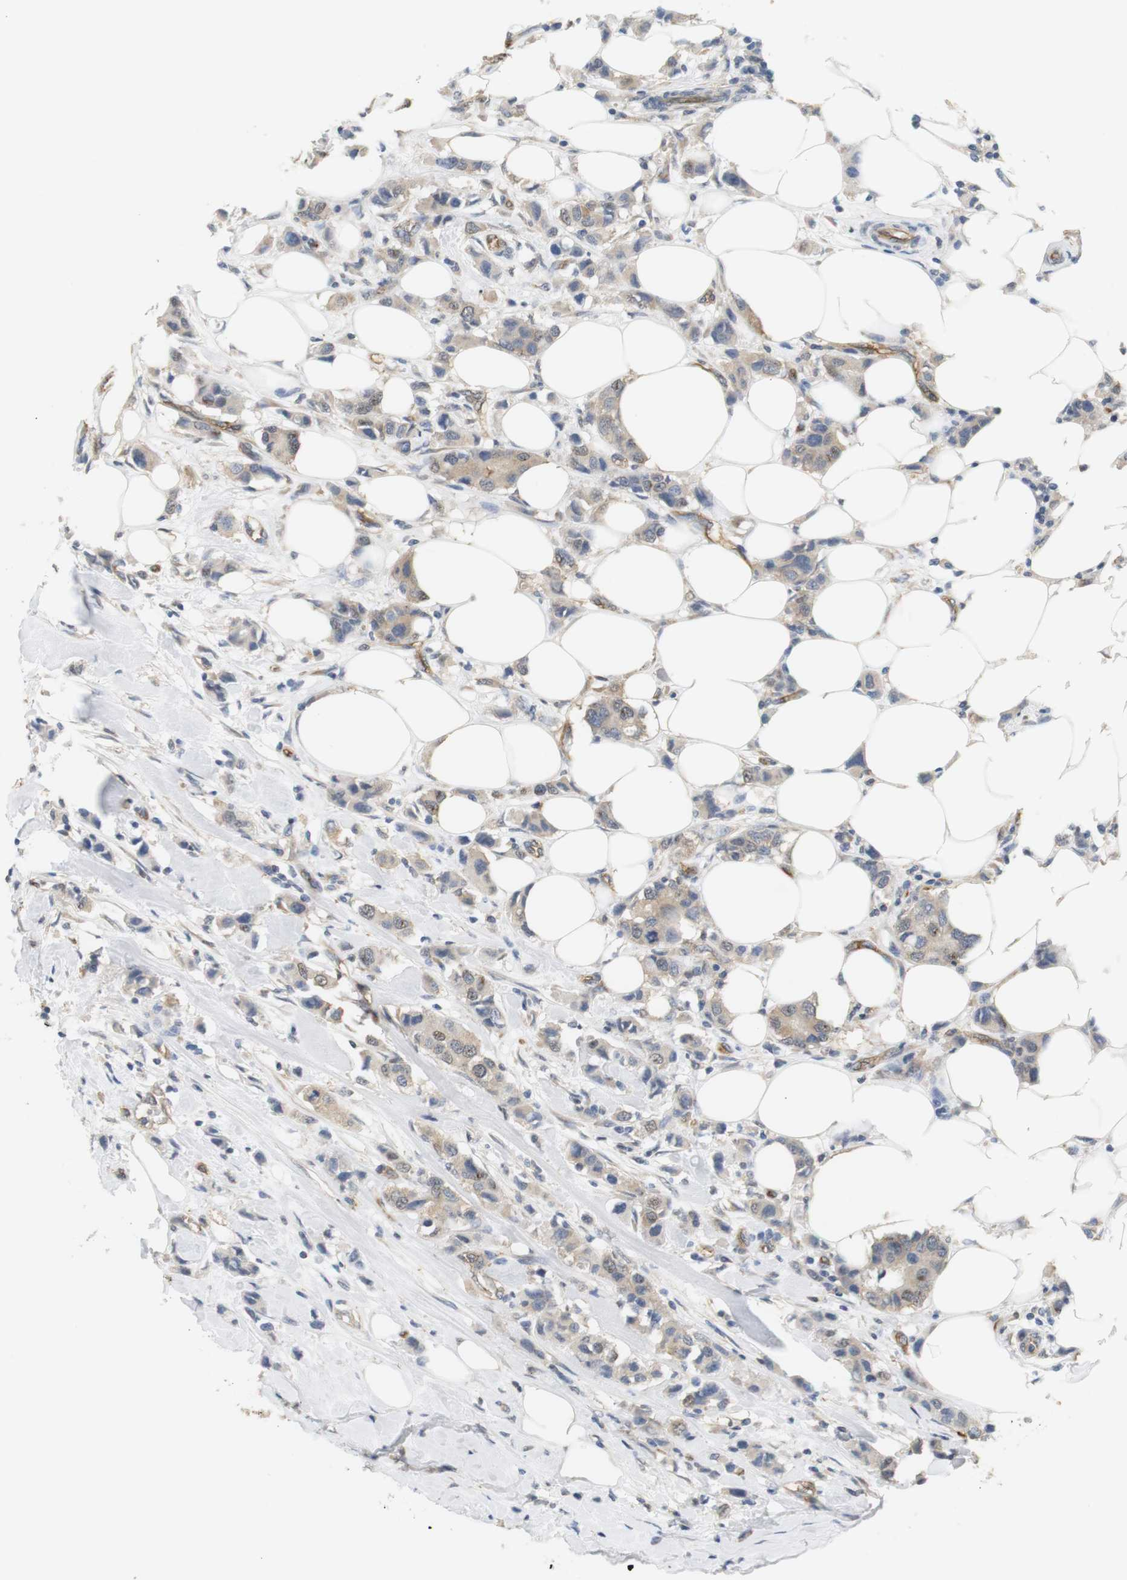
{"staining": {"intensity": "weak", "quantity": "<25%", "location": "cytoplasmic/membranous,nuclear"}, "tissue": "breast cancer", "cell_type": "Tumor cells", "image_type": "cancer", "snomed": [{"axis": "morphology", "description": "Normal tissue, NOS"}, {"axis": "morphology", "description": "Duct carcinoma"}, {"axis": "topography", "description": "Breast"}], "caption": "This is an IHC image of human invasive ductal carcinoma (breast). There is no expression in tumor cells.", "gene": "OSR1", "patient": {"sex": "female", "age": 50}}